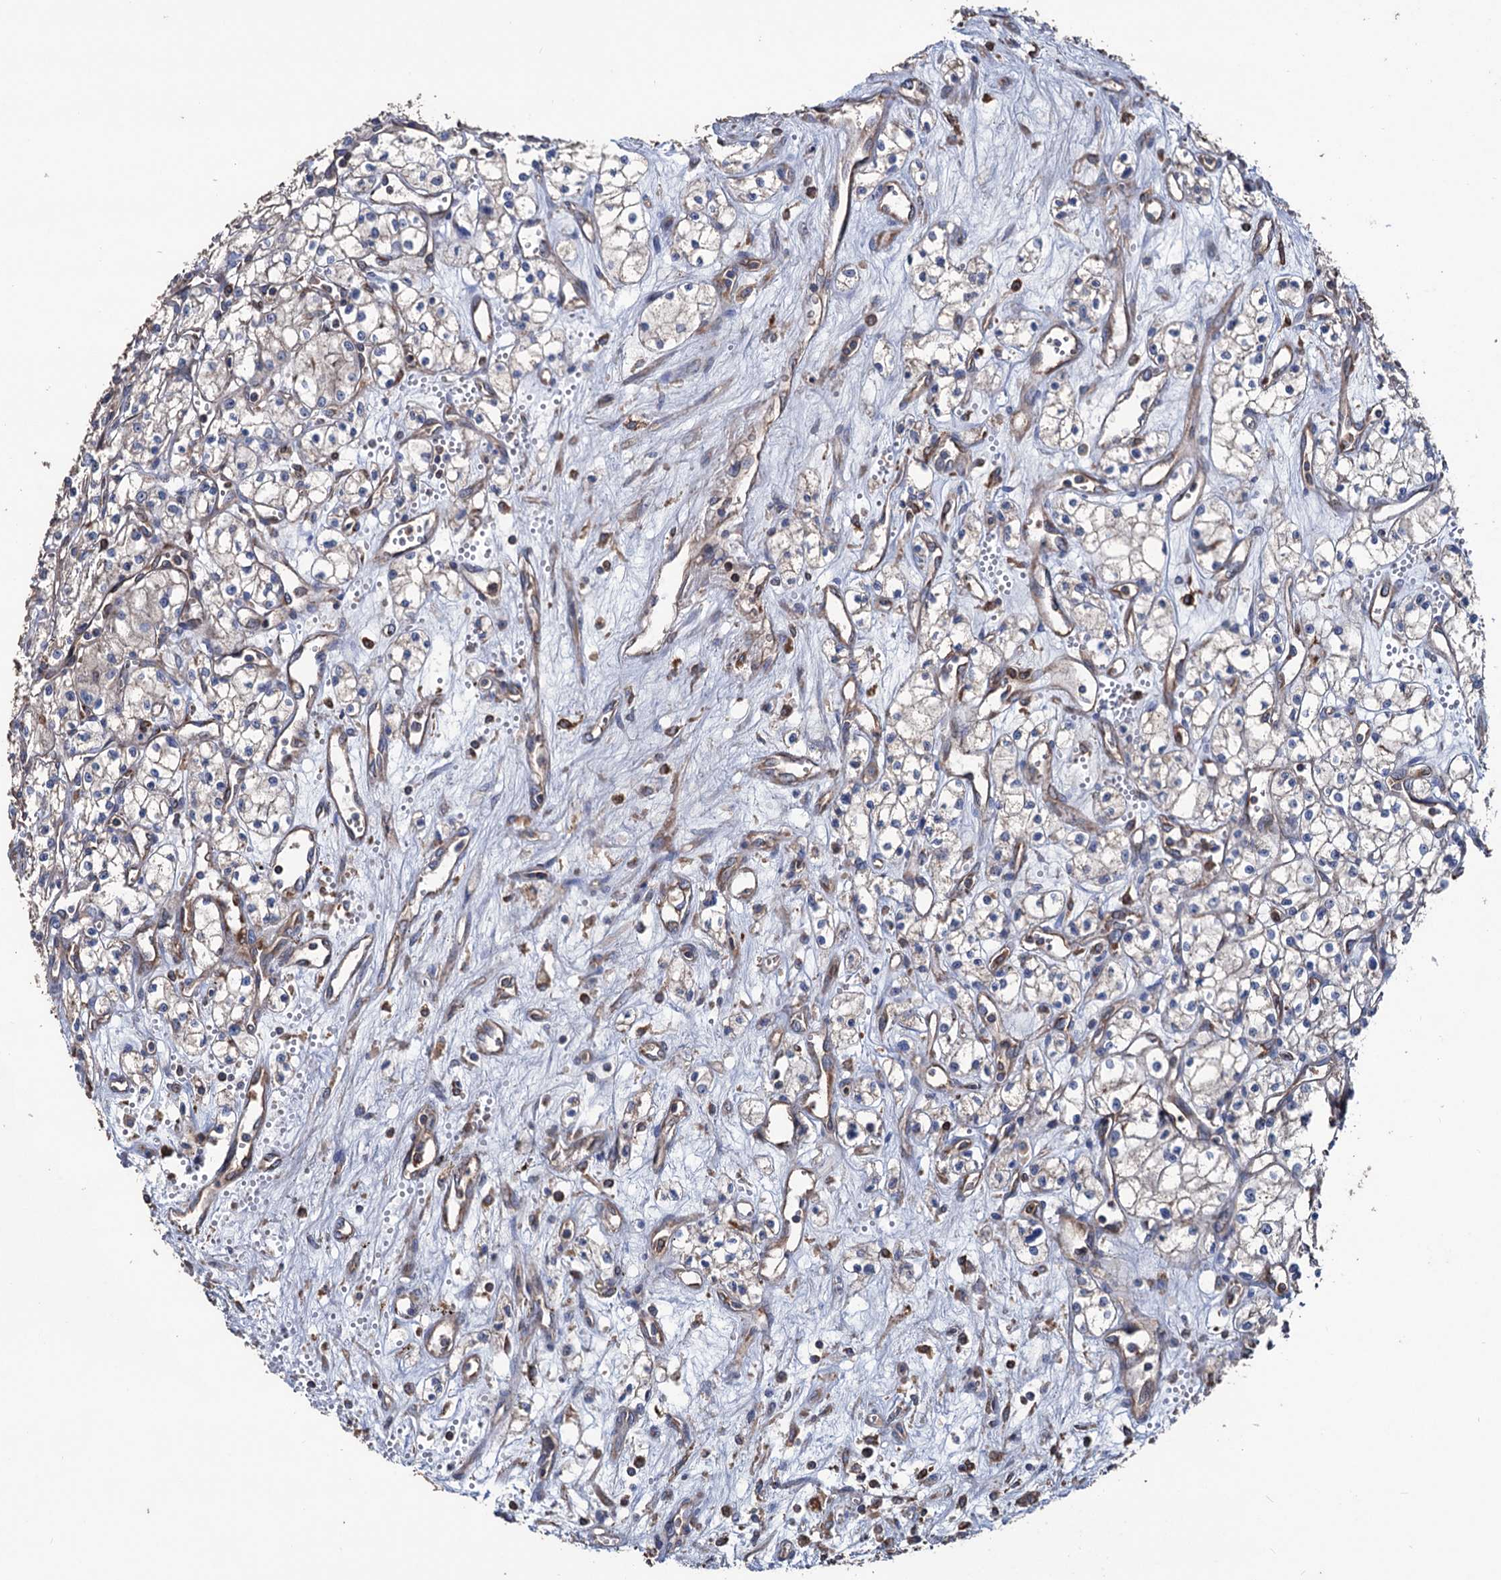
{"staining": {"intensity": "negative", "quantity": "none", "location": "none"}, "tissue": "renal cancer", "cell_type": "Tumor cells", "image_type": "cancer", "snomed": [{"axis": "morphology", "description": "Adenocarcinoma, NOS"}, {"axis": "topography", "description": "Kidney"}], "caption": "Immunohistochemistry (IHC) micrograph of adenocarcinoma (renal) stained for a protein (brown), which displays no positivity in tumor cells.", "gene": "STING1", "patient": {"sex": "male", "age": 59}}